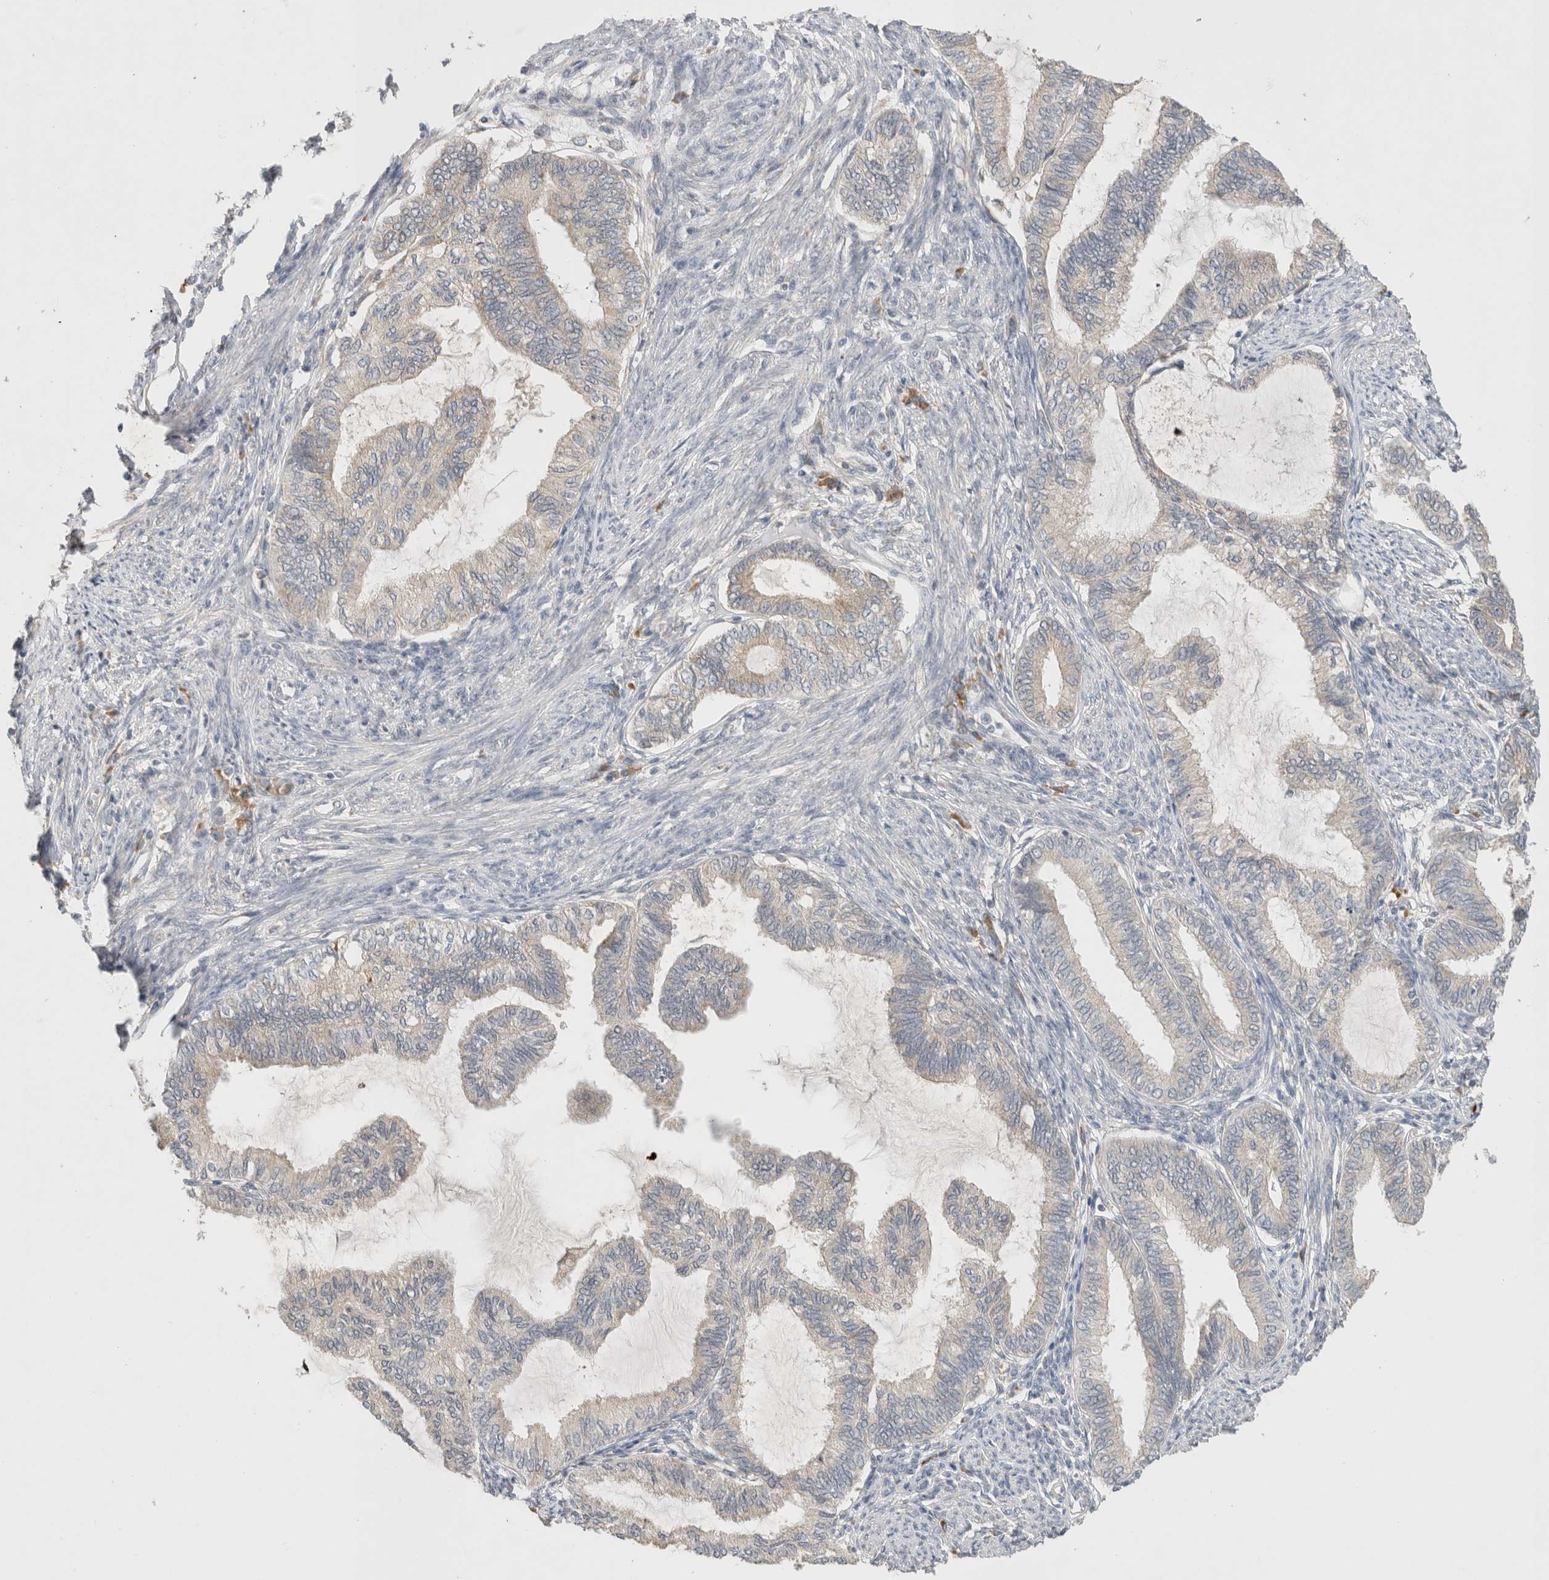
{"staining": {"intensity": "negative", "quantity": "none", "location": "none"}, "tissue": "endometrial cancer", "cell_type": "Tumor cells", "image_type": "cancer", "snomed": [{"axis": "morphology", "description": "Adenocarcinoma, NOS"}, {"axis": "topography", "description": "Endometrium"}], "caption": "The IHC image has no significant expression in tumor cells of endometrial cancer (adenocarcinoma) tissue.", "gene": "NEDD4L", "patient": {"sex": "female", "age": 86}}